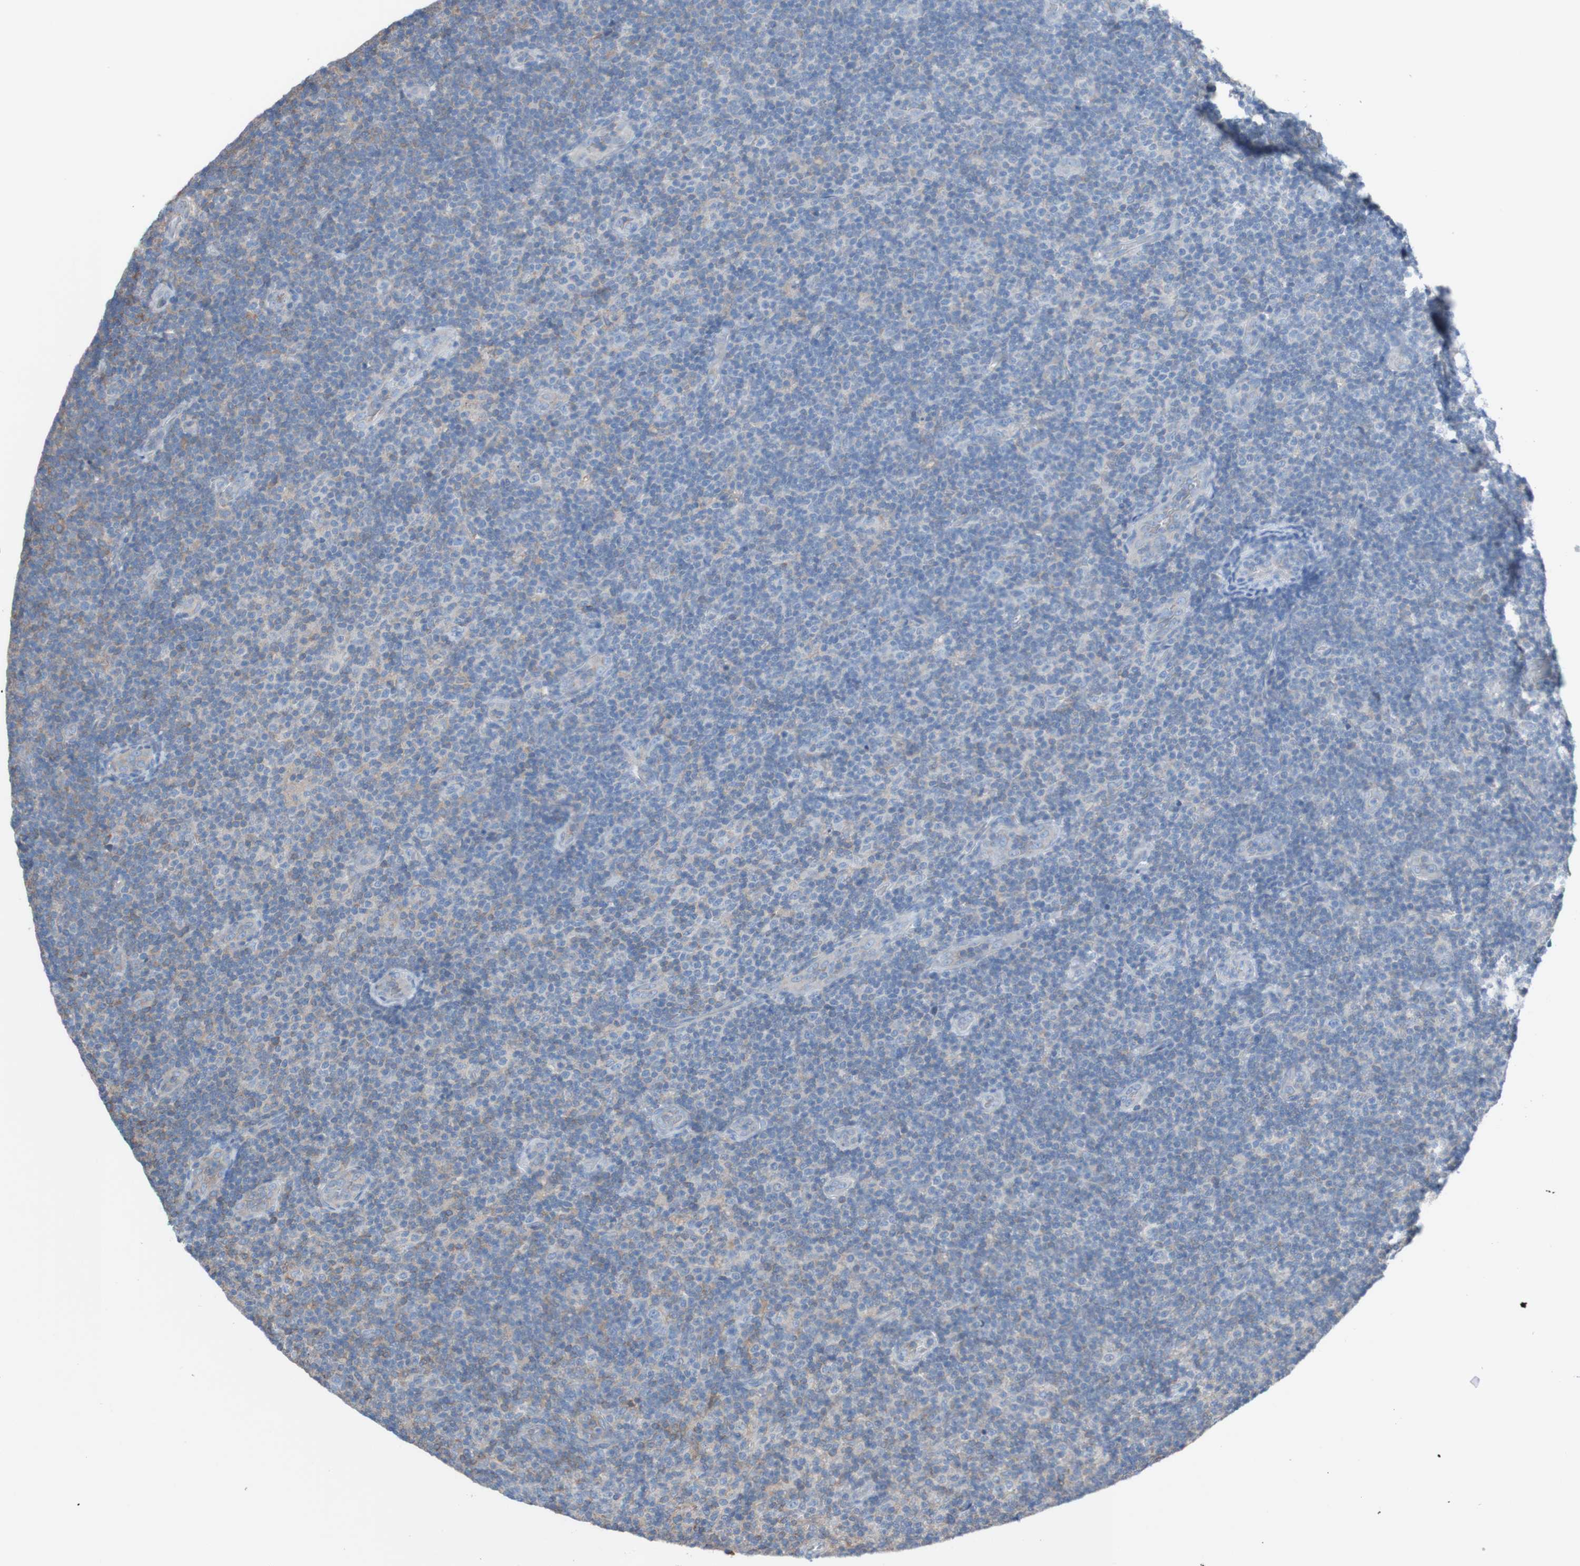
{"staining": {"intensity": "moderate", "quantity": "<25%", "location": "cytoplasmic/membranous"}, "tissue": "lymphoma", "cell_type": "Tumor cells", "image_type": "cancer", "snomed": [{"axis": "morphology", "description": "Malignant lymphoma, non-Hodgkin's type, Low grade"}, {"axis": "topography", "description": "Lymph node"}], "caption": "Protein analysis of lymphoma tissue shows moderate cytoplasmic/membranous expression in about <25% of tumor cells.", "gene": "MINAR1", "patient": {"sex": "male", "age": 83}}